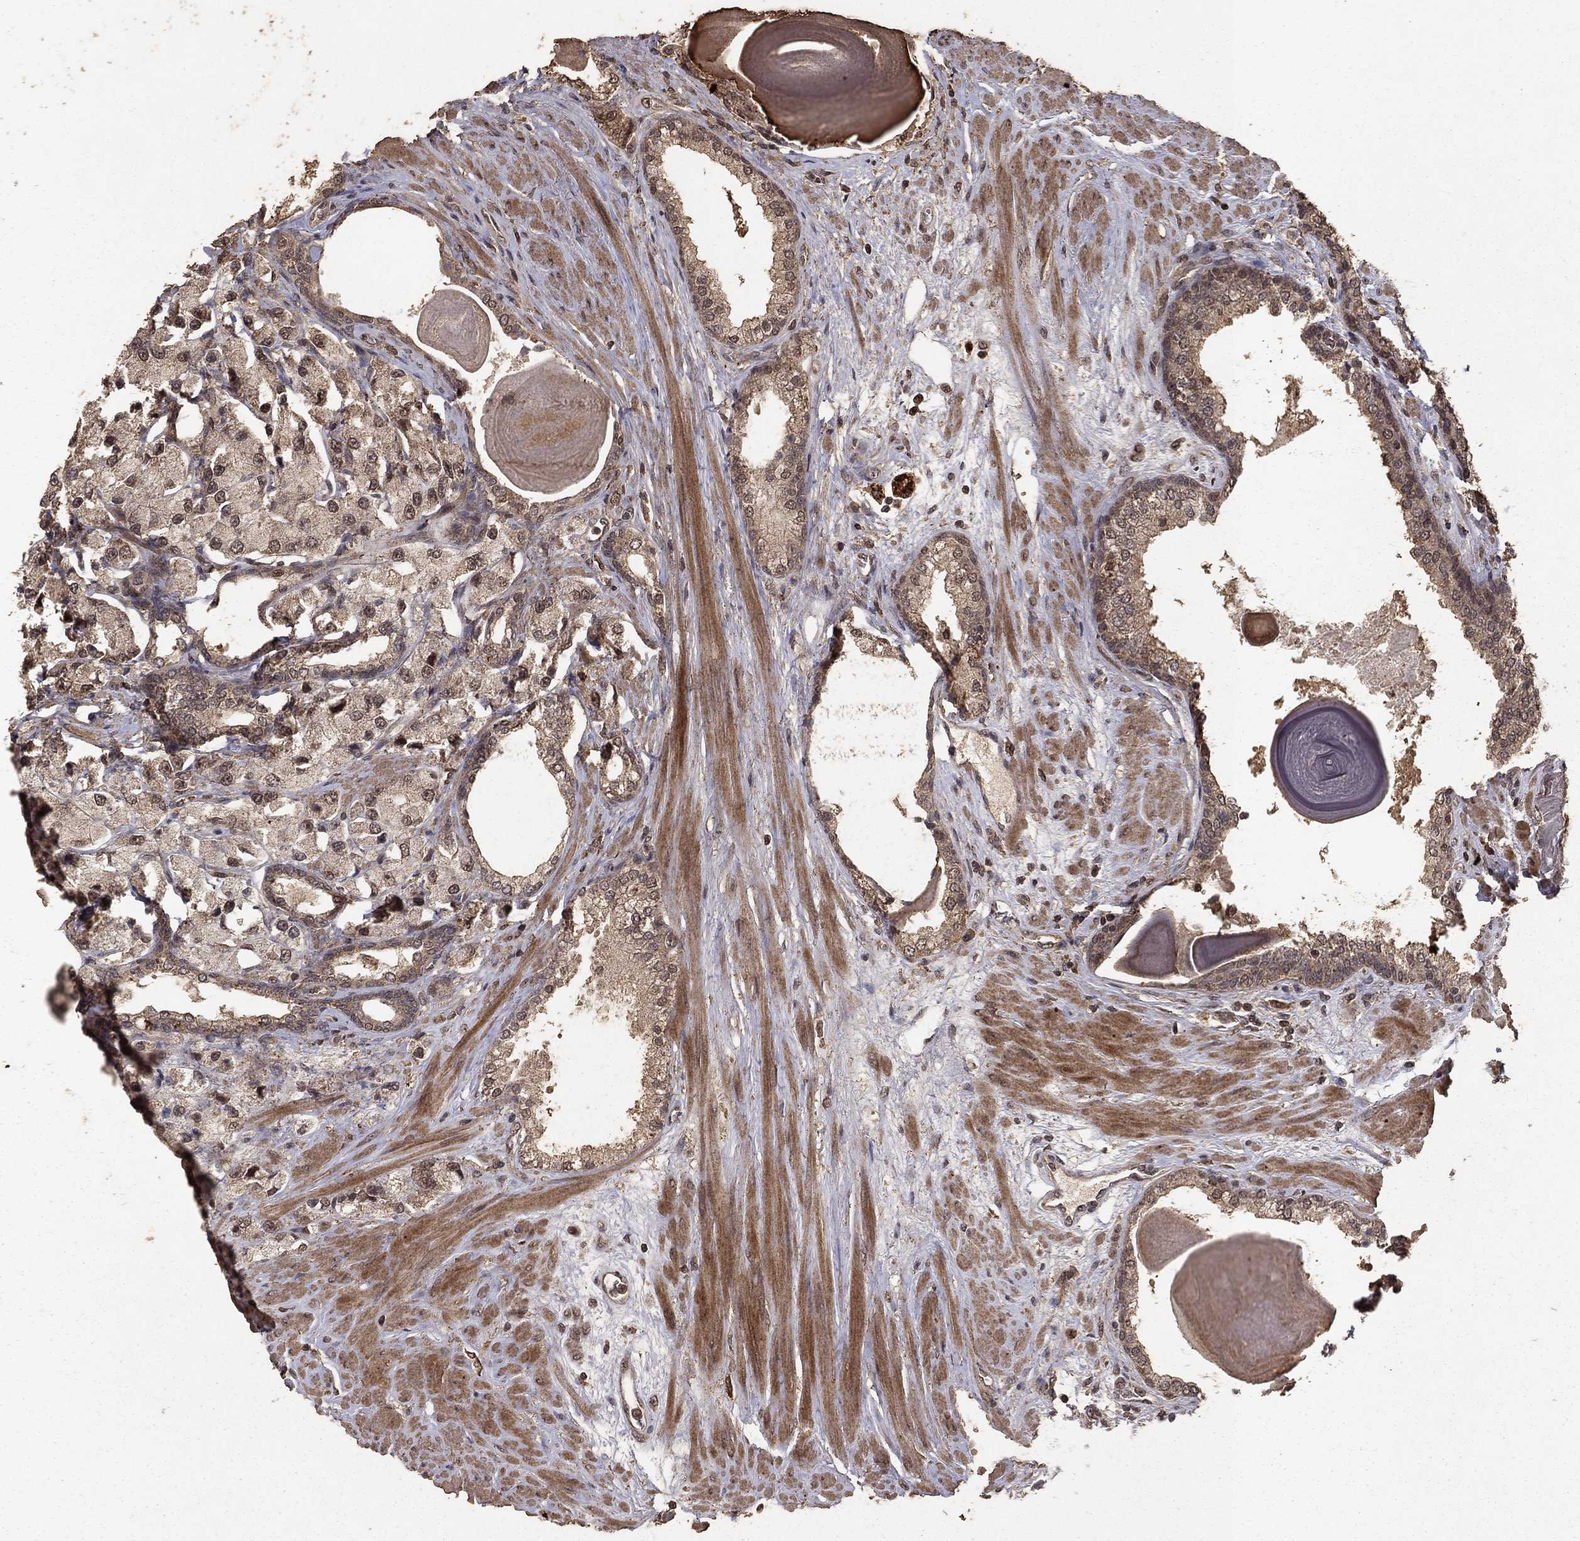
{"staining": {"intensity": "moderate", "quantity": "25%-75%", "location": "cytoplasmic/membranous,nuclear"}, "tissue": "prostate cancer", "cell_type": "Tumor cells", "image_type": "cancer", "snomed": [{"axis": "morphology", "description": "Adenocarcinoma, NOS"}, {"axis": "topography", "description": "Prostate and seminal vesicle, NOS"}, {"axis": "topography", "description": "Prostate"}], "caption": "This photomicrograph displays immunohistochemistry staining of prostate adenocarcinoma, with medium moderate cytoplasmic/membranous and nuclear positivity in about 25%-75% of tumor cells.", "gene": "PRDM1", "patient": {"sex": "male", "age": 64}}